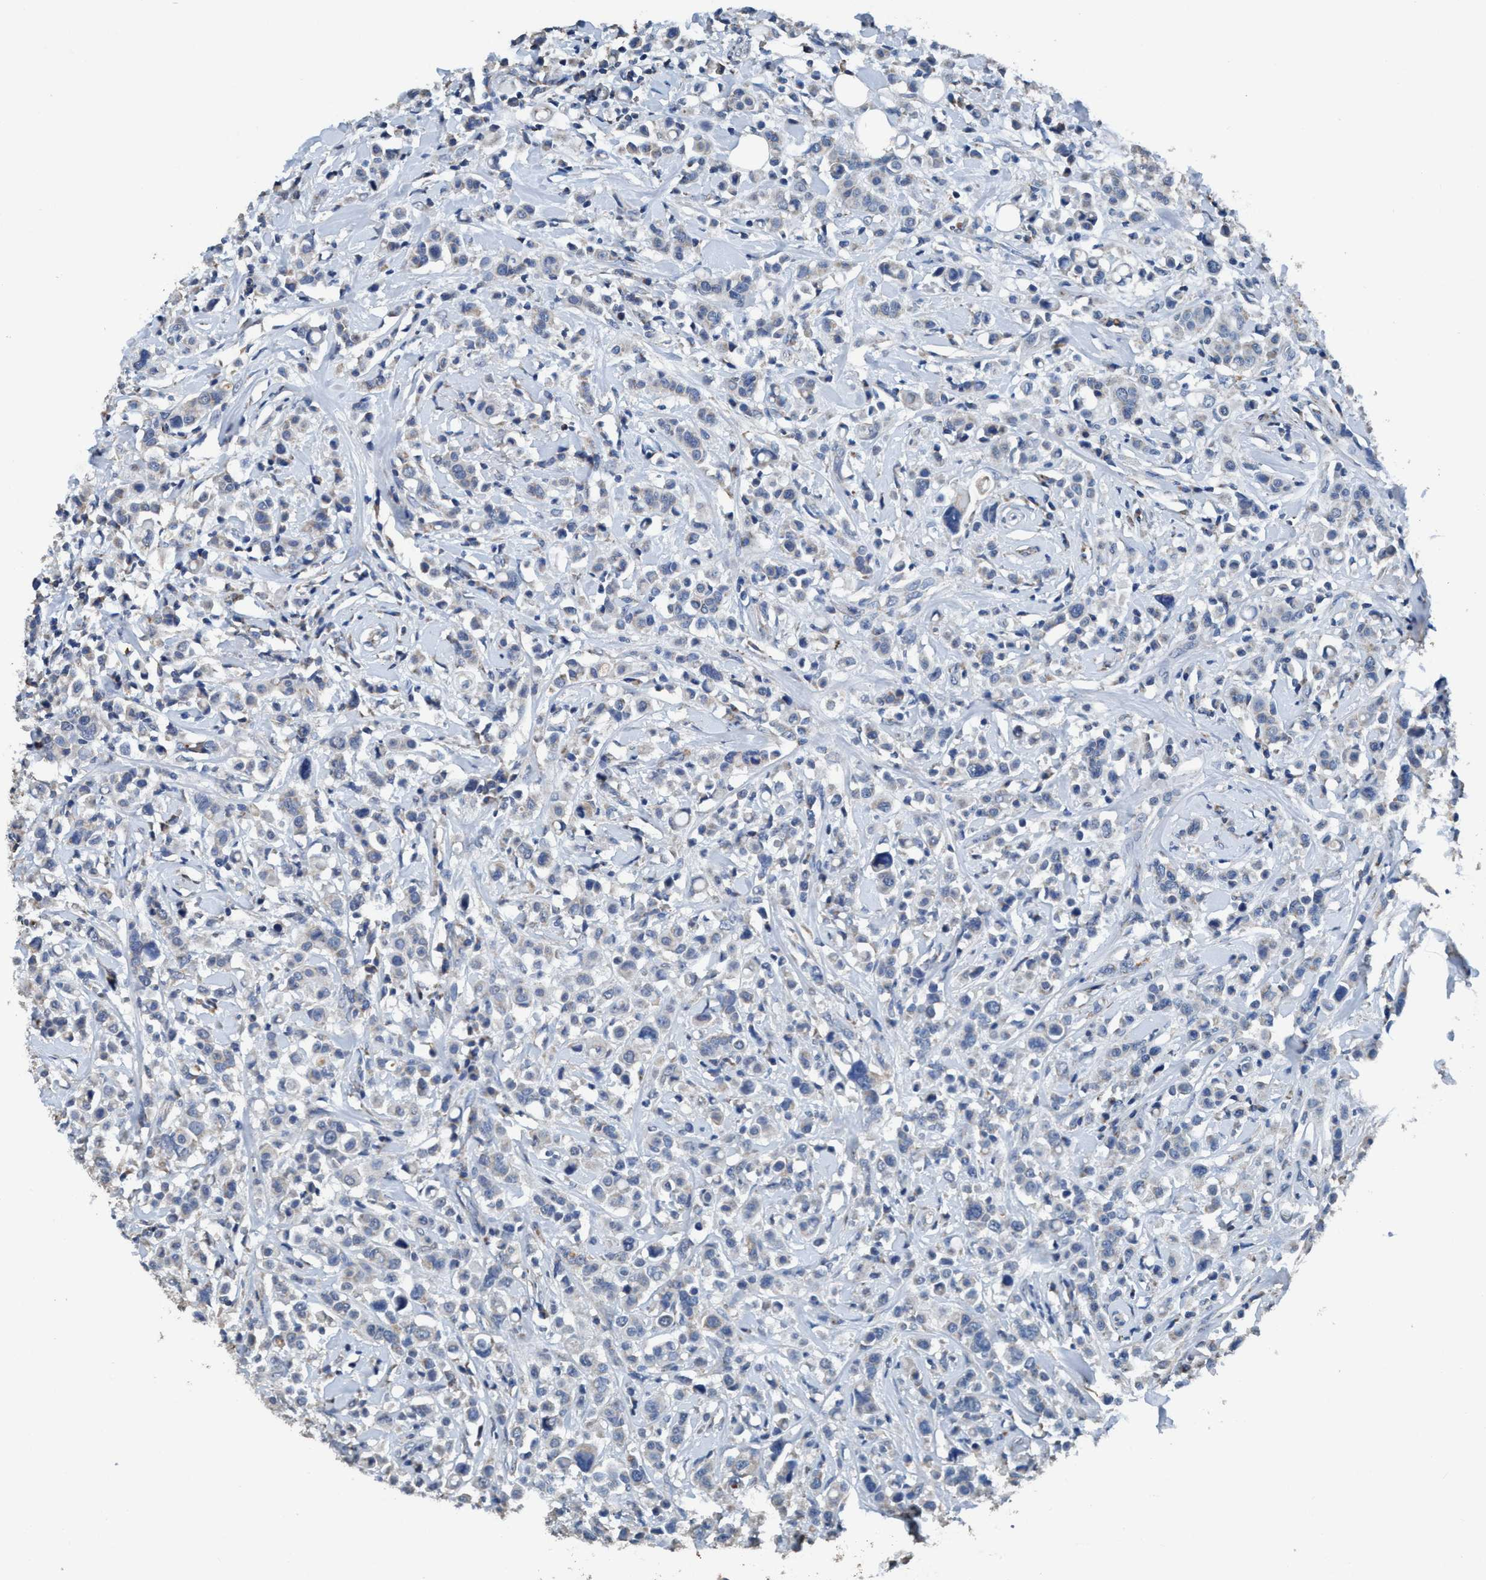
{"staining": {"intensity": "negative", "quantity": "none", "location": "none"}, "tissue": "breast cancer", "cell_type": "Tumor cells", "image_type": "cancer", "snomed": [{"axis": "morphology", "description": "Duct carcinoma"}, {"axis": "topography", "description": "Breast"}], "caption": "There is no significant expression in tumor cells of breast cancer. (Brightfield microscopy of DAB immunohistochemistry at high magnification).", "gene": "ANKFN1", "patient": {"sex": "female", "age": 27}}